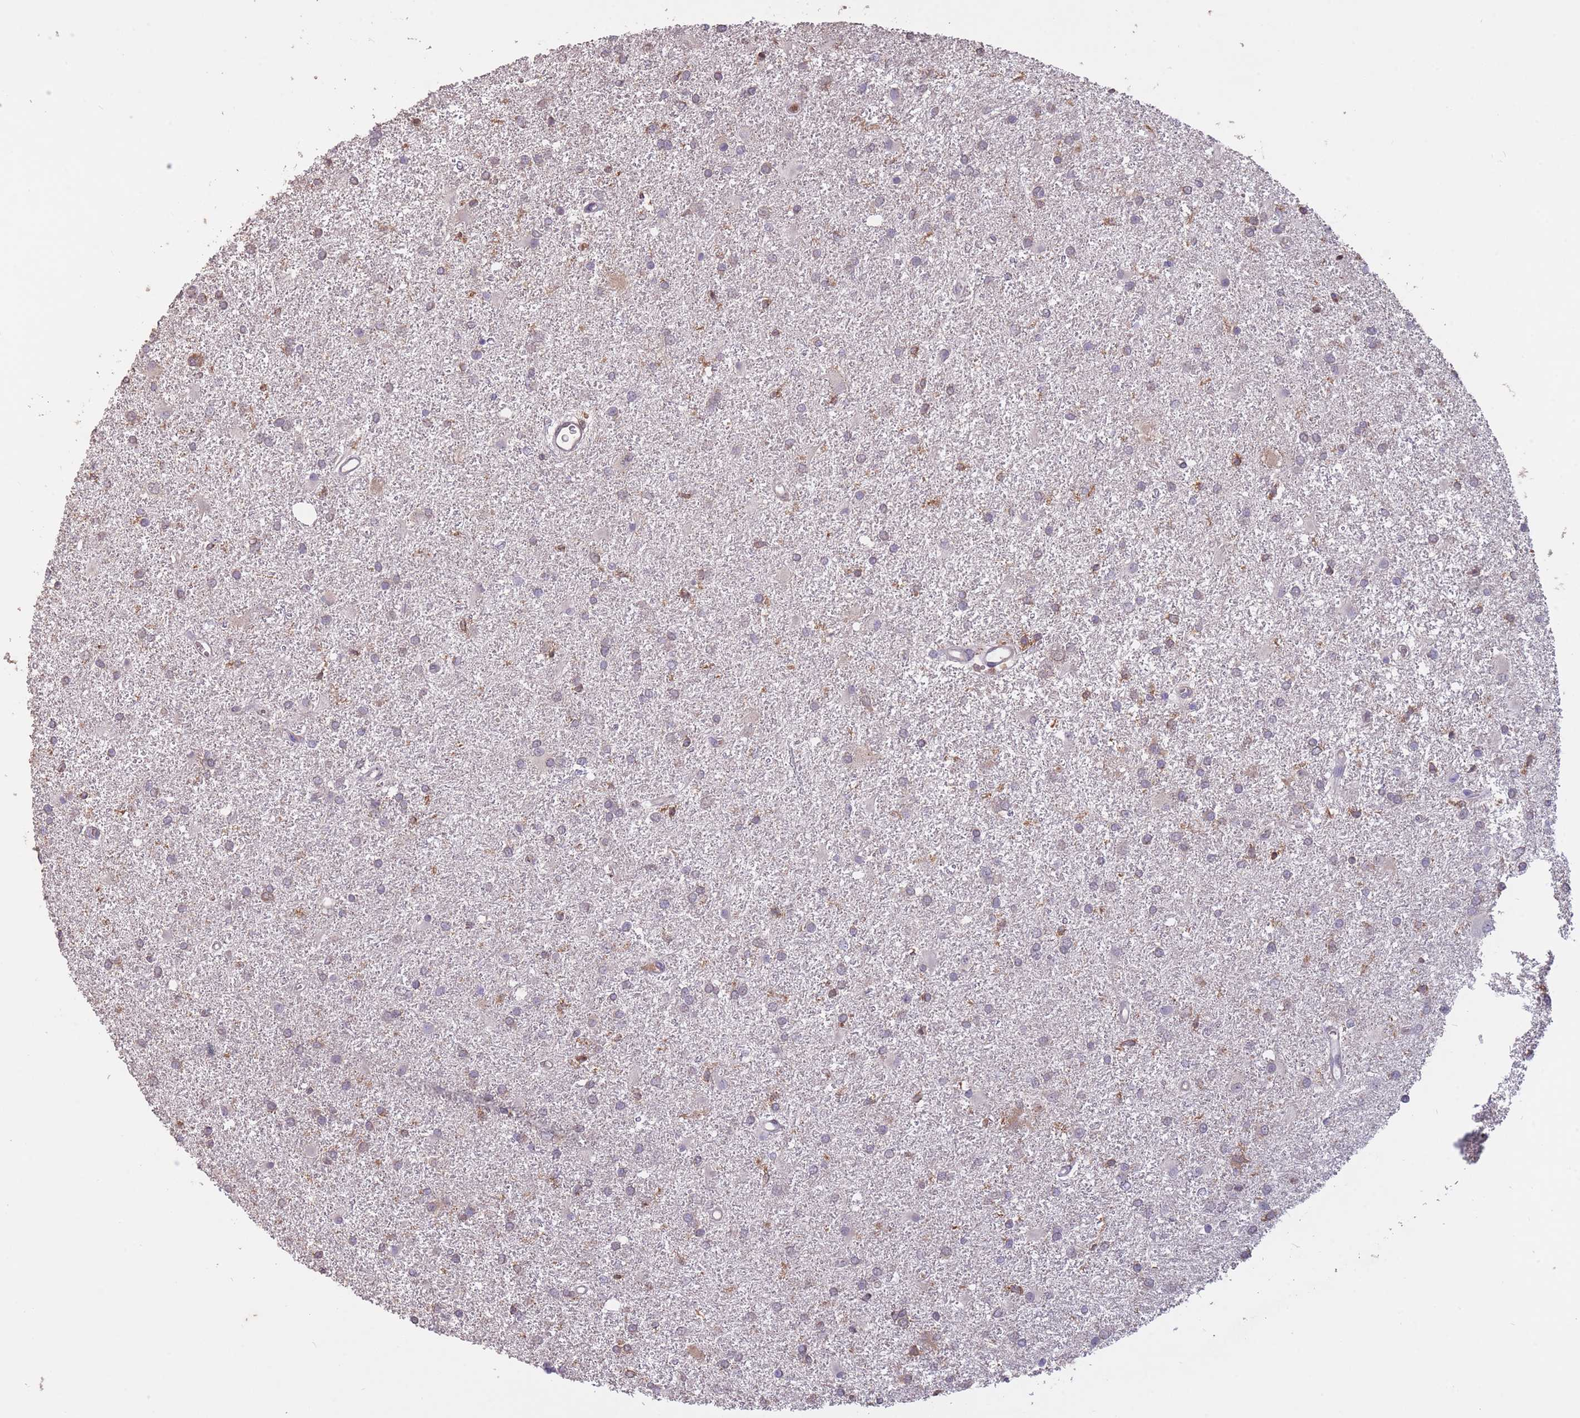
{"staining": {"intensity": "negative", "quantity": "none", "location": "none"}, "tissue": "glioma", "cell_type": "Tumor cells", "image_type": "cancer", "snomed": [{"axis": "morphology", "description": "Glioma, malignant, High grade"}, {"axis": "topography", "description": "Brain"}], "caption": "DAB immunohistochemical staining of human glioma displays no significant expression in tumor cells.", "gene": "GMIP", "patient": {"sex": "female", "age": 50}}